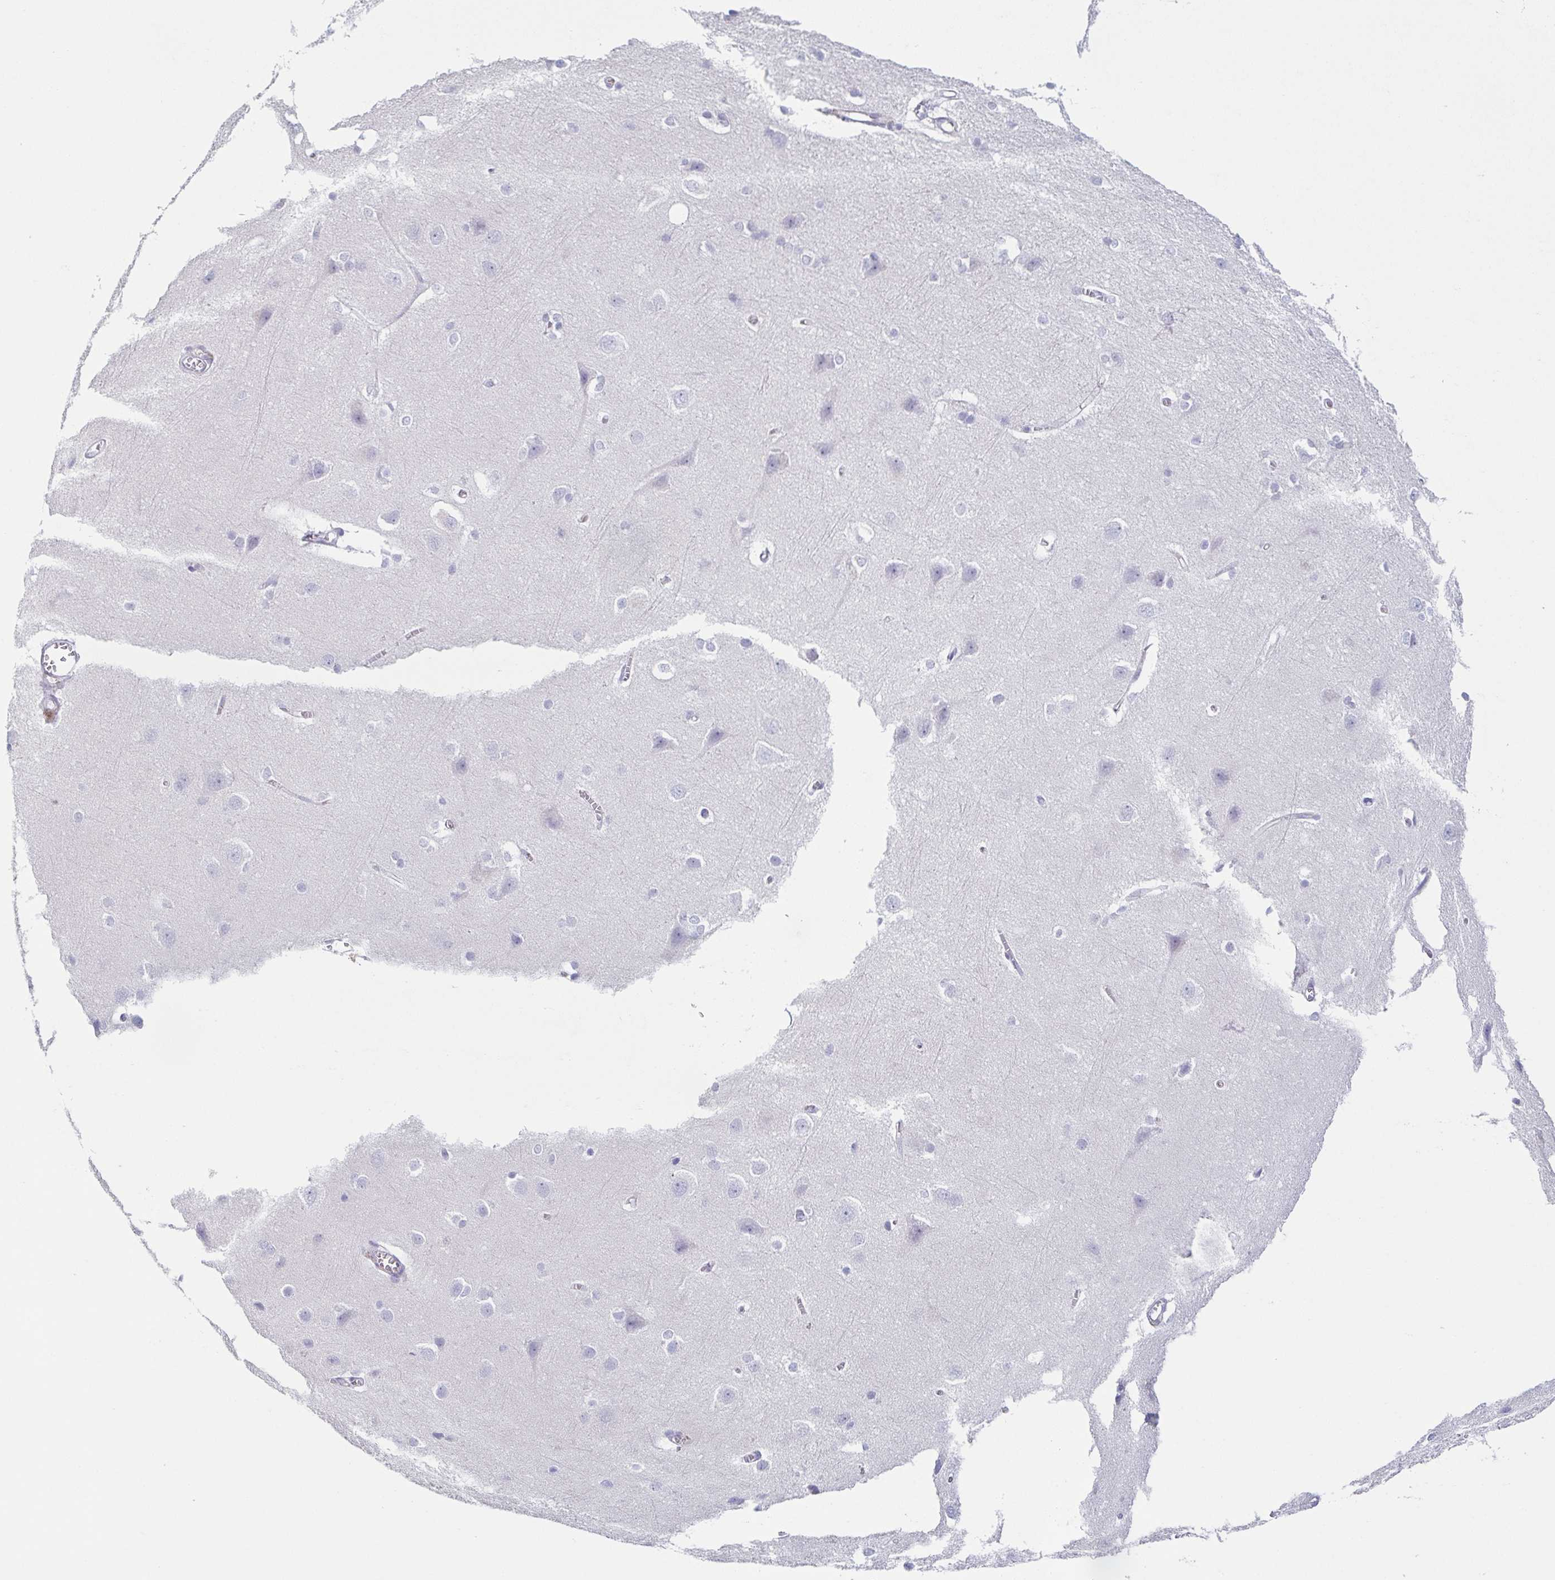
{"staining": {"intensity": "negative", "quantity": "none", "location": "none"}, "tissue": "cerebral cortex", "cell_type": "Endothelial cells", "image_type": "normal", "snomed": [{"axis": "morphology", "description": "Normal tissue, NOS"}, {"axis": "topography", "description": "Cerebral cortex"}], "caption": "A histopathology image of cerebral cortex stained for a protein shows no brown staining in endothelial cells.", "gene": "PRR27", "patient": {"sex": "male", "age": 37}}